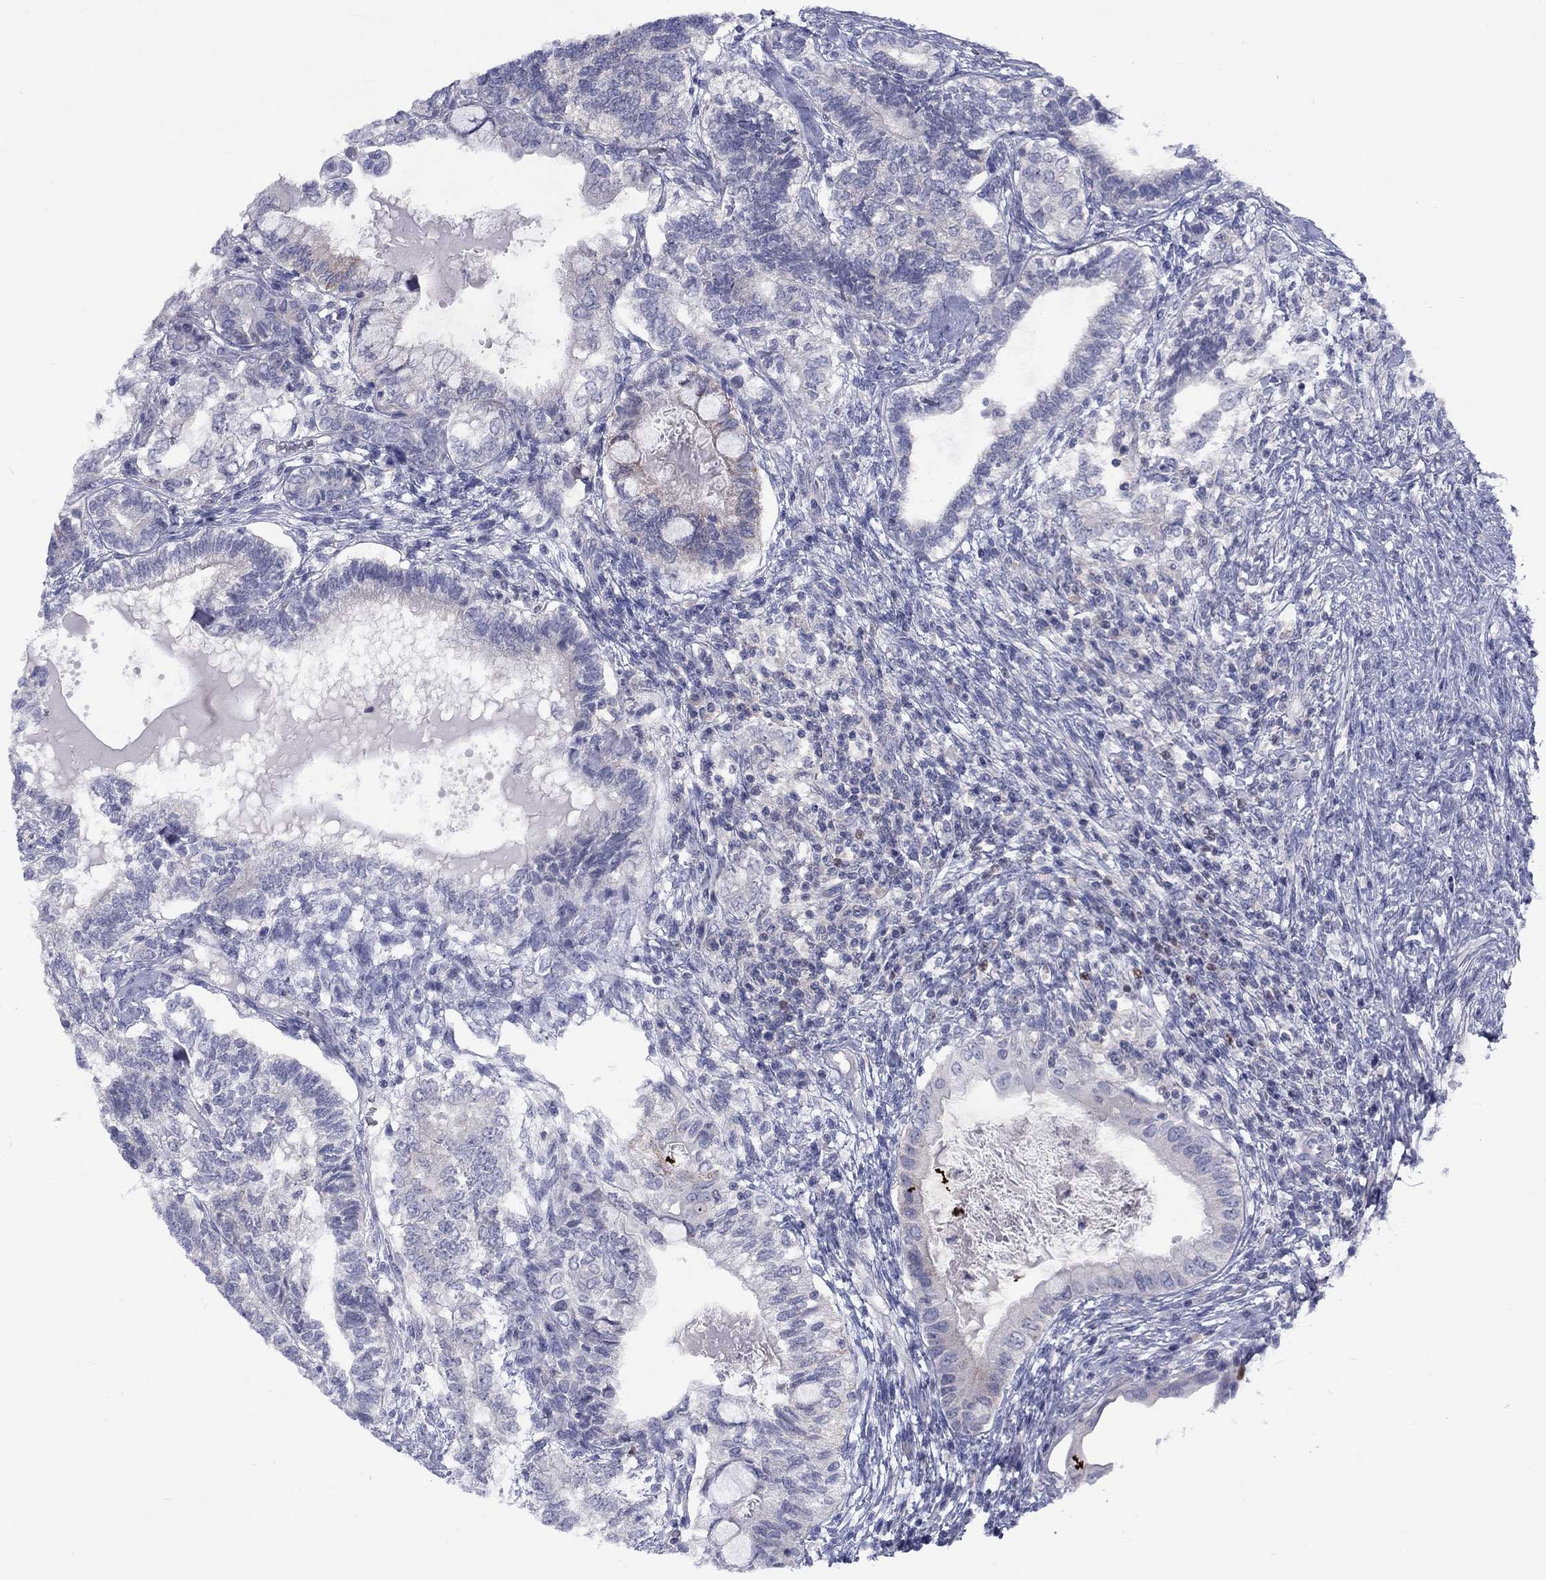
{"staining": {"intensity": "negative", "quantity": "none", "location": "none"}, "tissue": "testis cancer", "cell_type": "Tumor cells", "image_type": "cancer", "snomed": [{"axis": "morphology", "description": "Seminoma, NOS"}, {"axis": "morphology", "description": "Carcinoma, Embryonal, NOS"}, {"axis": "topography", "description": "Testis"}], "caption": "An immunohistochemistry (IHC) micrograph of testis embryonal carcinoma is shown. There is no staining in tumor cells of testis embryonal carcinoma.", "gene": "CACNA1A", "patient": {"sex": "male", "age": 41}}